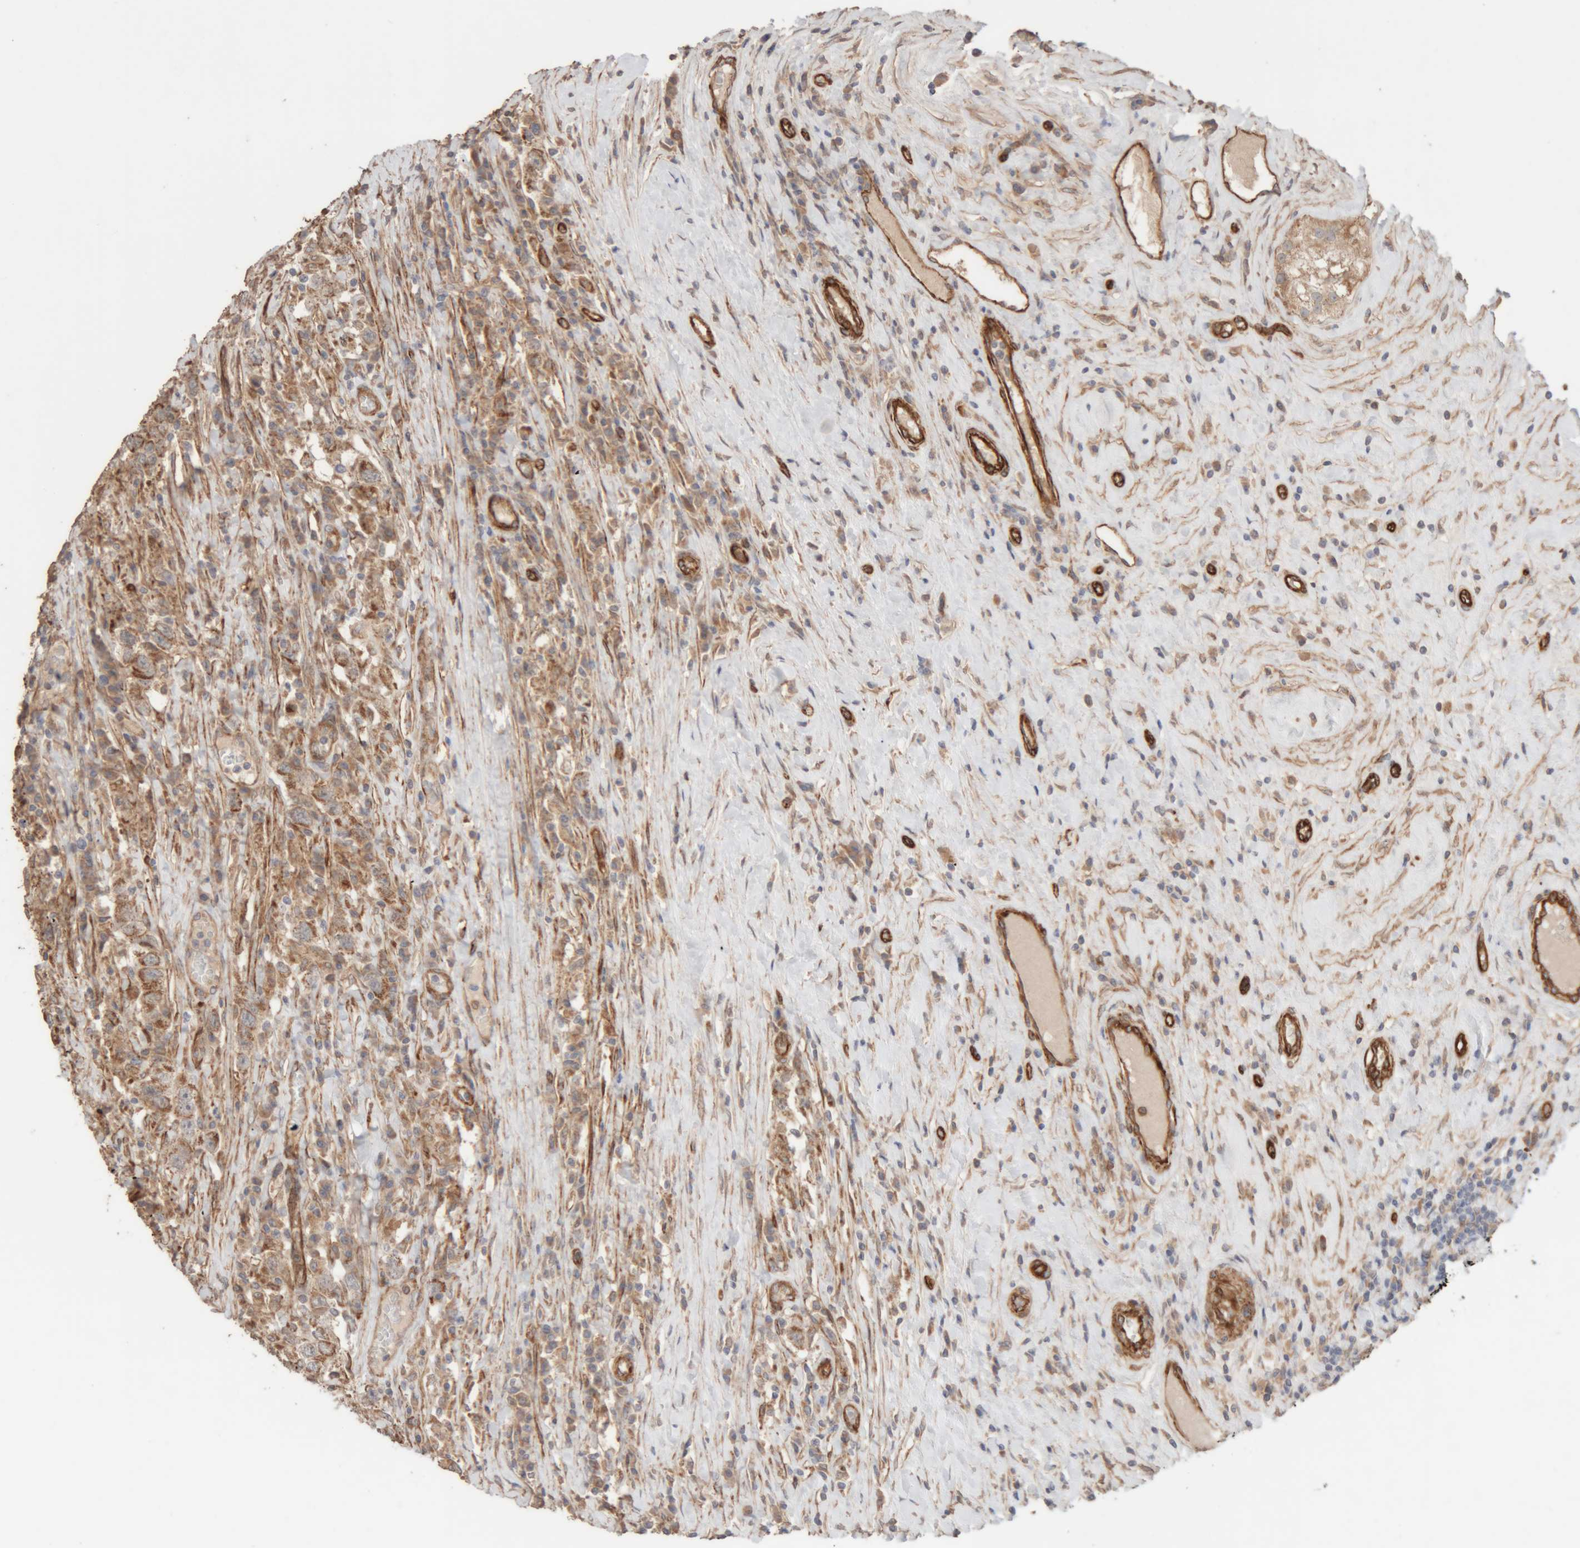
{"staining": {"intensity": "moderate", "quantity": ">75%", "location": "cytoplasmic/membranous"}, "tissue": "testis cancer", "cell_type": "Tumor cells", "image_type": "cancer", "snomed": [{"axis": "morphology", "description": "Seminoma, NOS"}, {"axis": "topography", "description": "Testis"}], "caption": "The image reveals a brown stain indicating the presence of a protein in the cytoplasmic/membranous of tumor cells in testis cancer.", "gene": "RAB32", "patient": {"sex": "male", "age": 41}}